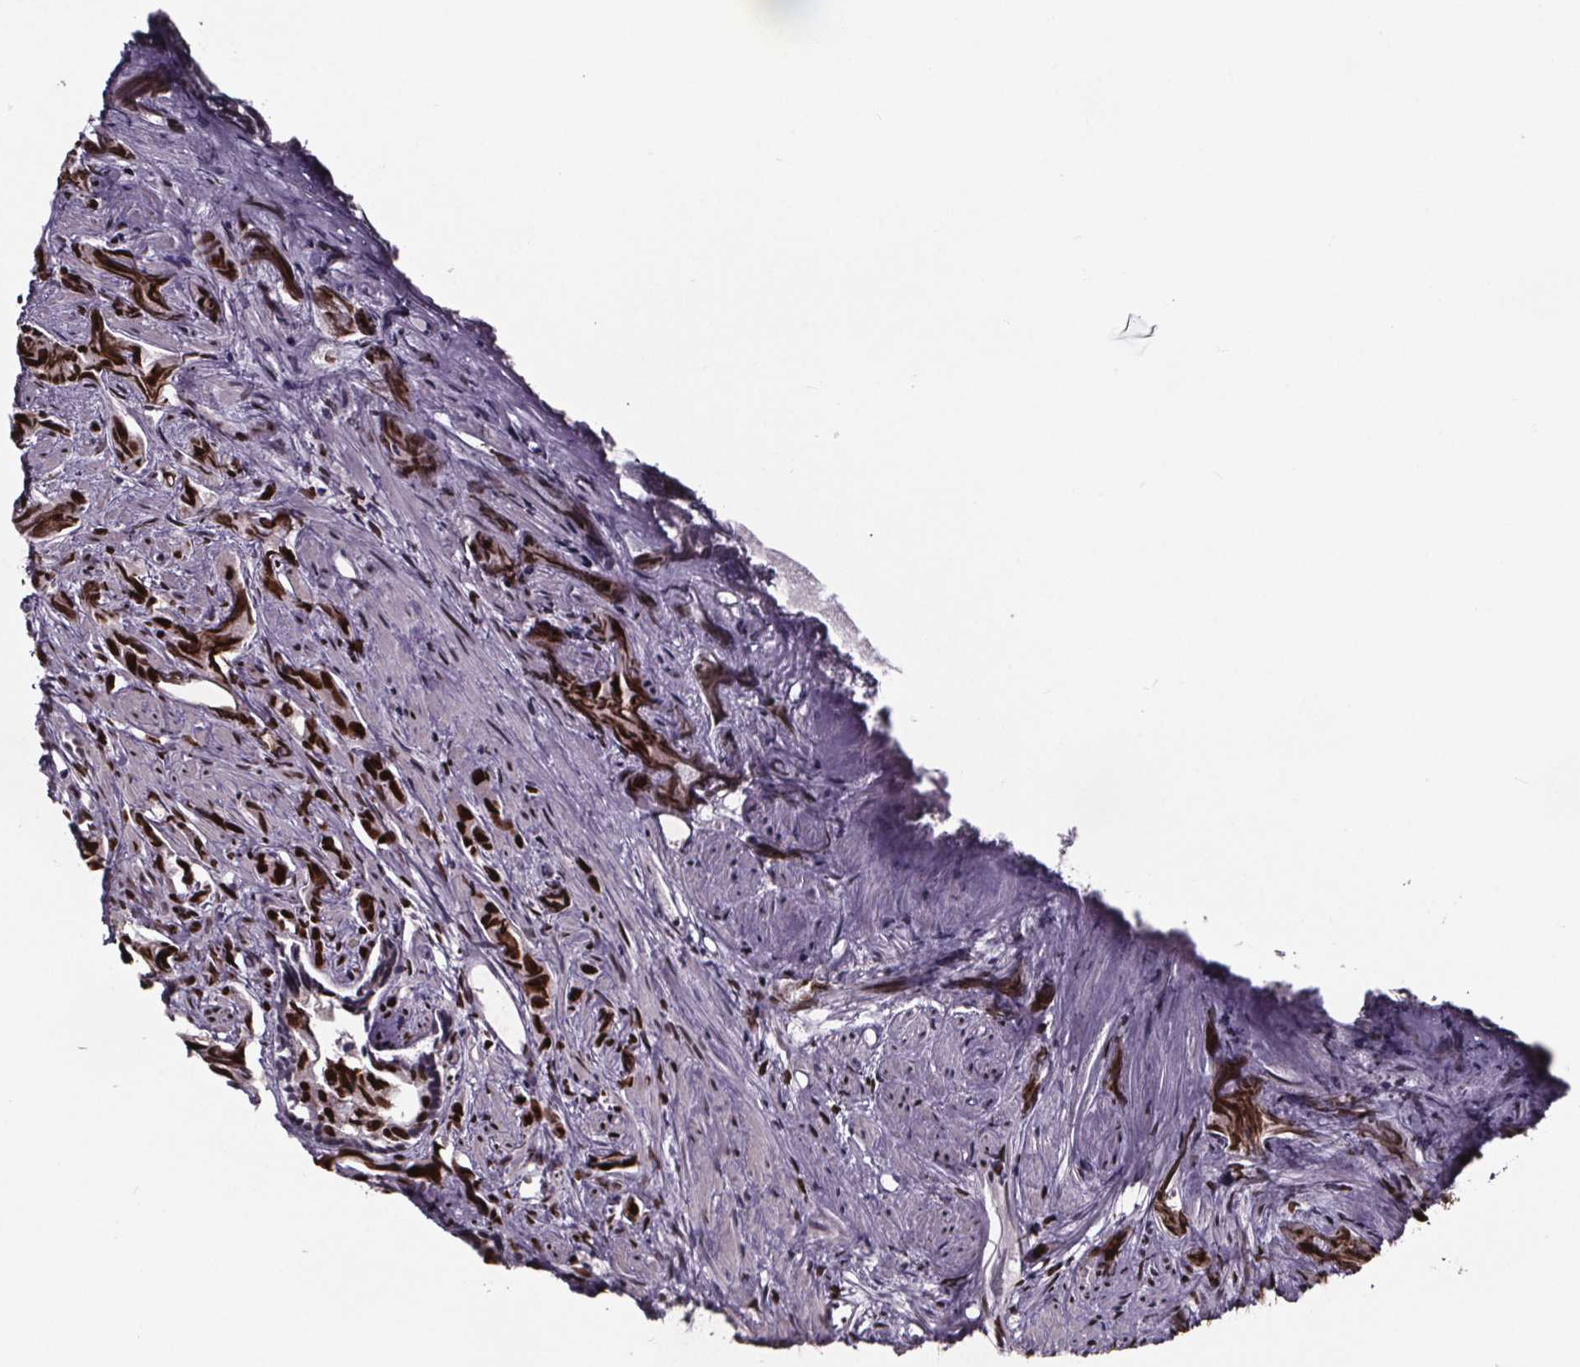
{"staining": {"intensity": "strong", "quantity": ">75%", "location": "nuclear"}, "tissue": "prostate cancer", "cell_type": "Tumor cells", "image_type": "cancer", "snomed": [{"axis": "morphology", "description": "Adenocarcinoma, High grade"}, {"axis": "topography", "description": "Prostate"}], "caption": "Strong nuclear protein expression is present in approximately >75% of tumor cells in high-grade adenocarcinoma (prostate). (Brightfield microscopy of DAB IHC at high magnification).", "gene": "AR", "patient": {"sex": "male", "age": 58}}